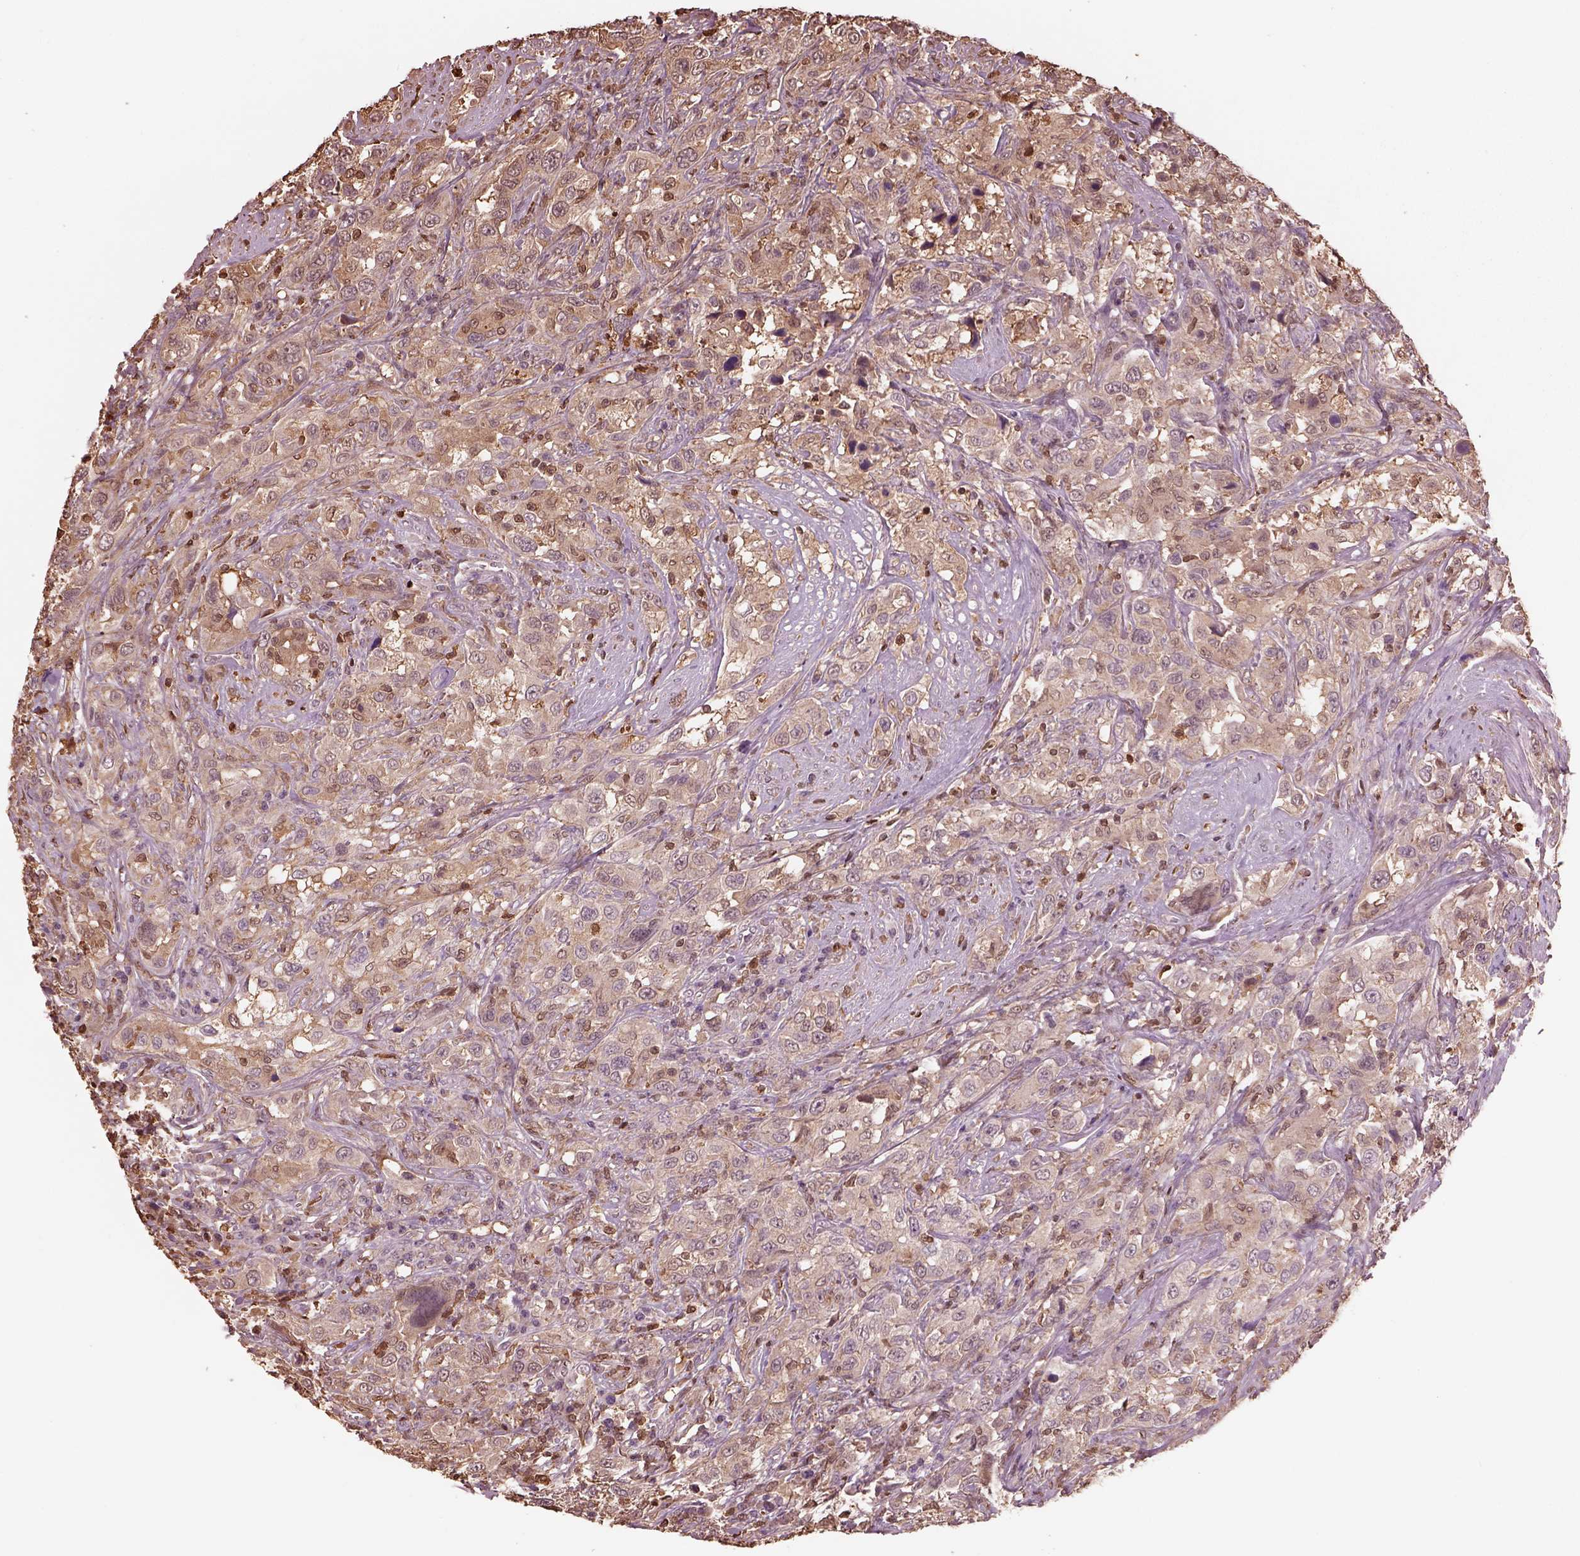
{"staining": {"intensity": "weak", "quantity": ">75%", "location": "cytoplasmic/membranous,nuclear"}, "tissue": "urothelial cancer", "cell_type": "Tumor cells", "image_type": "cancer", "snomed": [{"axis": "morphology", "description": "Urothelial carcinoma, NOS"}, {"axis": "morphology", "description": "Urothelial carcinoma, High grade"}, {"axis": "topography", "description": "Urinary bladder"}], "caption": "A low amount of weak cytoplasmic/membranous and nuclear positivity is present in about >75% of tumor cells in urothelial cancer tissue. (brown staining indicates protein expression, while blue staining denotes nuclei).", "gene": "IL31RA", "patient": {"sex": "female", "age": 64}}